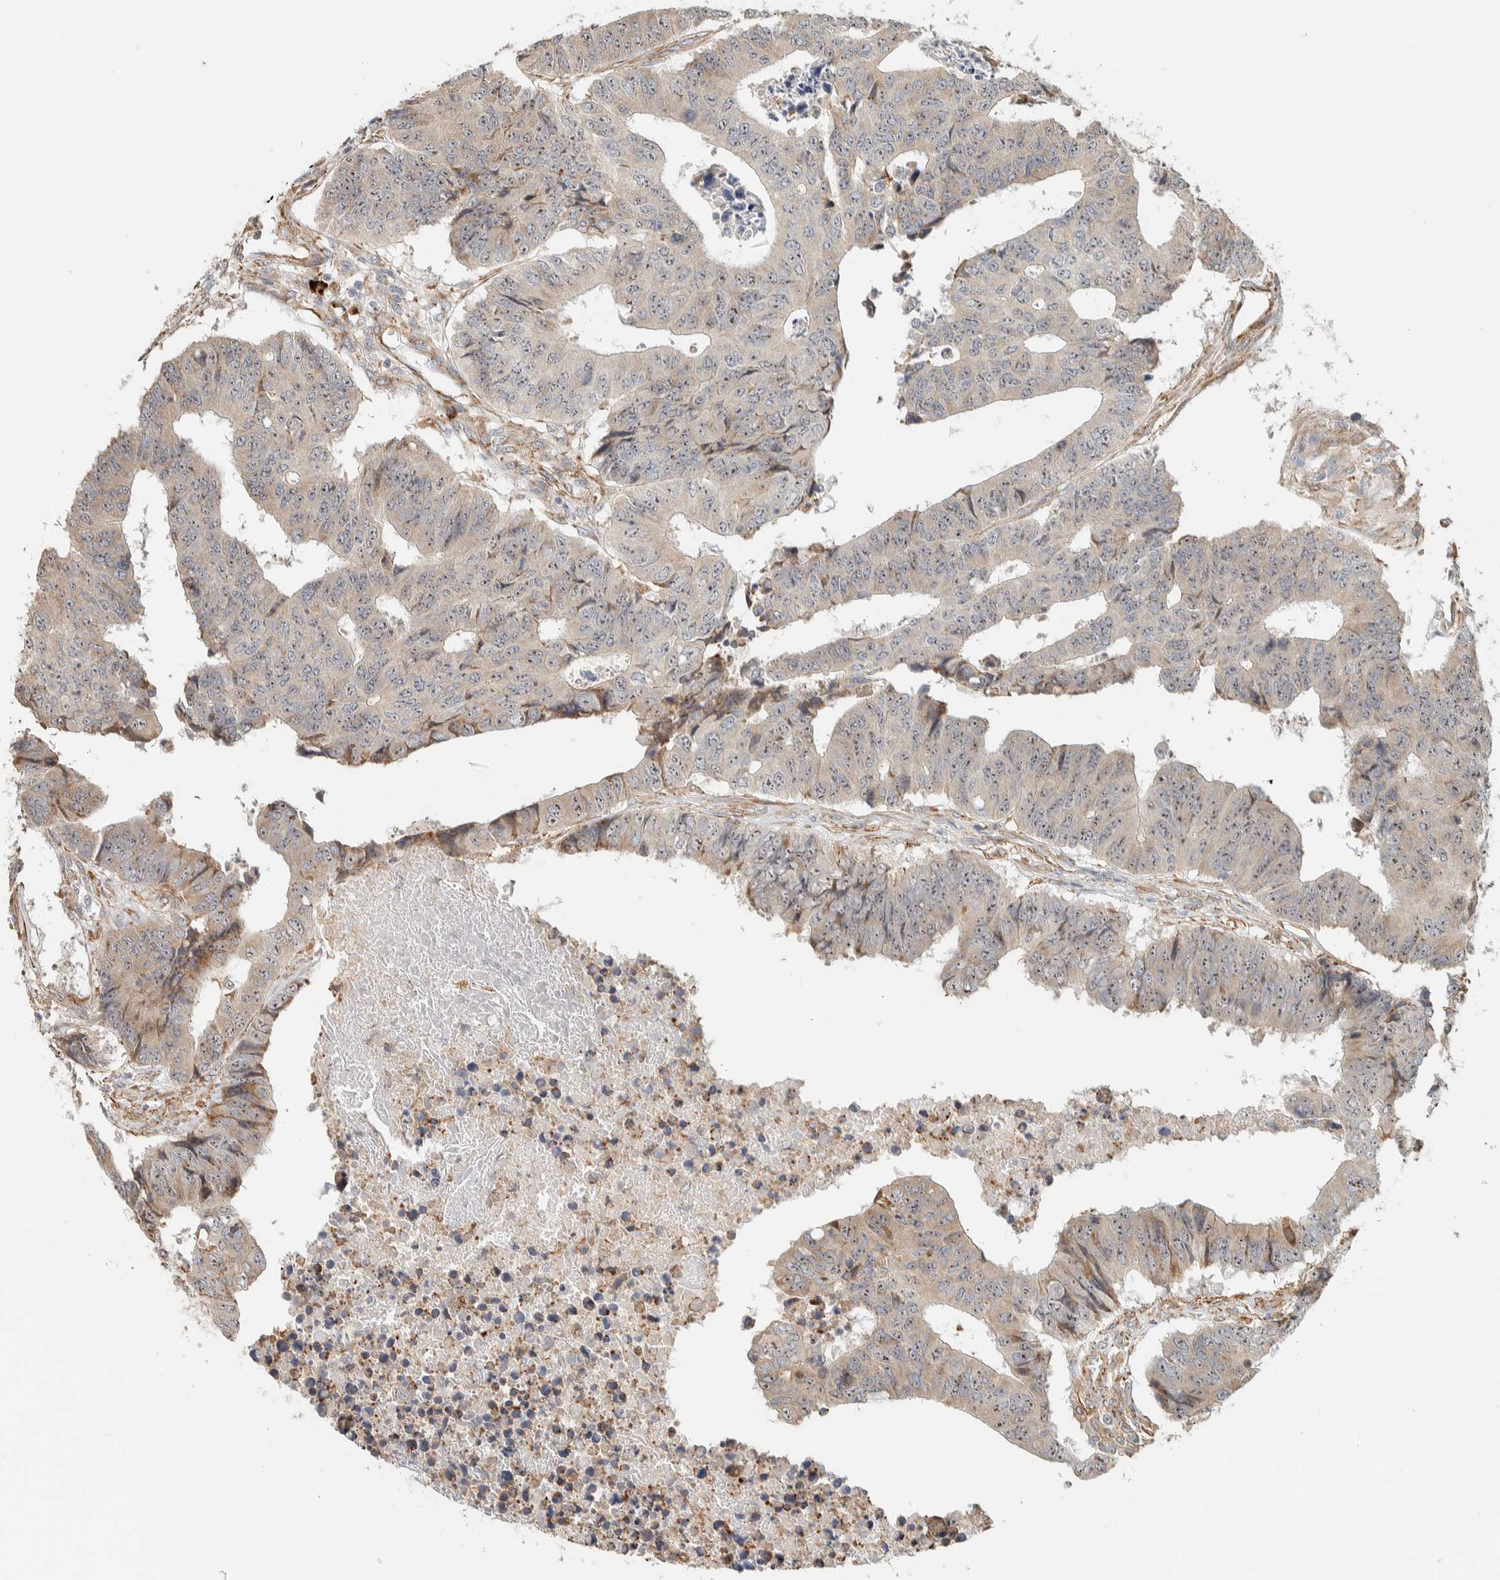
{"staining": {"intensity": "weak", "quantity": "<25%", "location": "cytoplasmic/membranous"}, "tissue": "colorectal cancer", "cell_type": "Tumor cells", "image_type": "cancer", "snomed": [{"axis": "morphology", "description": "Adenocarcinoma, NOS"}, {"axis": "topography", "description": "Rectum"}], "caption": "Colorectal adenocarcinoma was stained to show a protein in brown. There is no significant expression in tumor cells. Nuclei are stained in blue.", "gene": "KLHL40", "patient": {"sex": "male", "age": 84}}